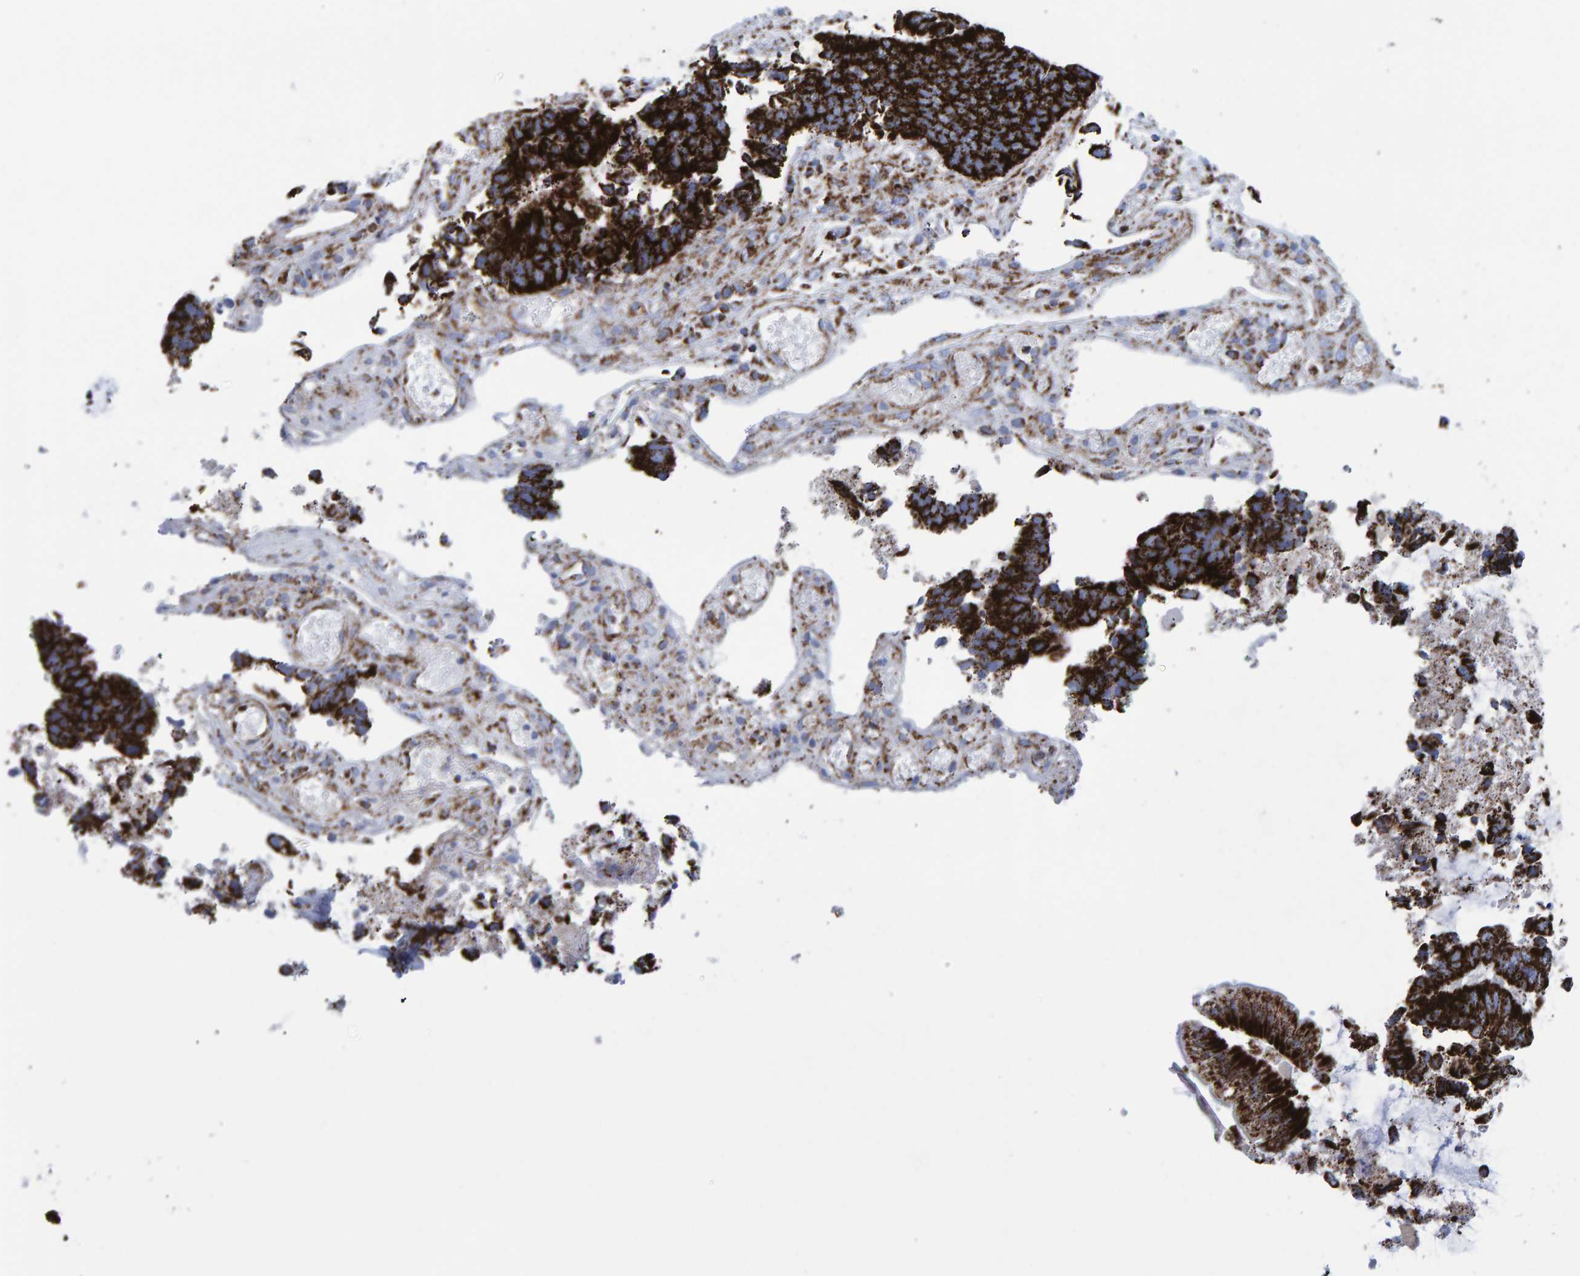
{"staining": {"intensity": "strong", "quantity": ">75%", "location": "cytoplasmic/membranous"}, "tissue": "colorectal cancer", "cell_type": "Tumor cells", "image_type": "cancer", "snomed": [{"axis": "morphology", "description": "Adenocarcinoma, NOS"}, {"axis": "topography", "description": "Rectum"}], "caption": "This image reveals IHC staining of human colorectal cancer (adenocarcinoma), with high strong cytoplasmic/membranous expression in about >75% of tumor cells.", "gene": "ENSG00000262660", "patient": {"sex": "male", "age": 84}}